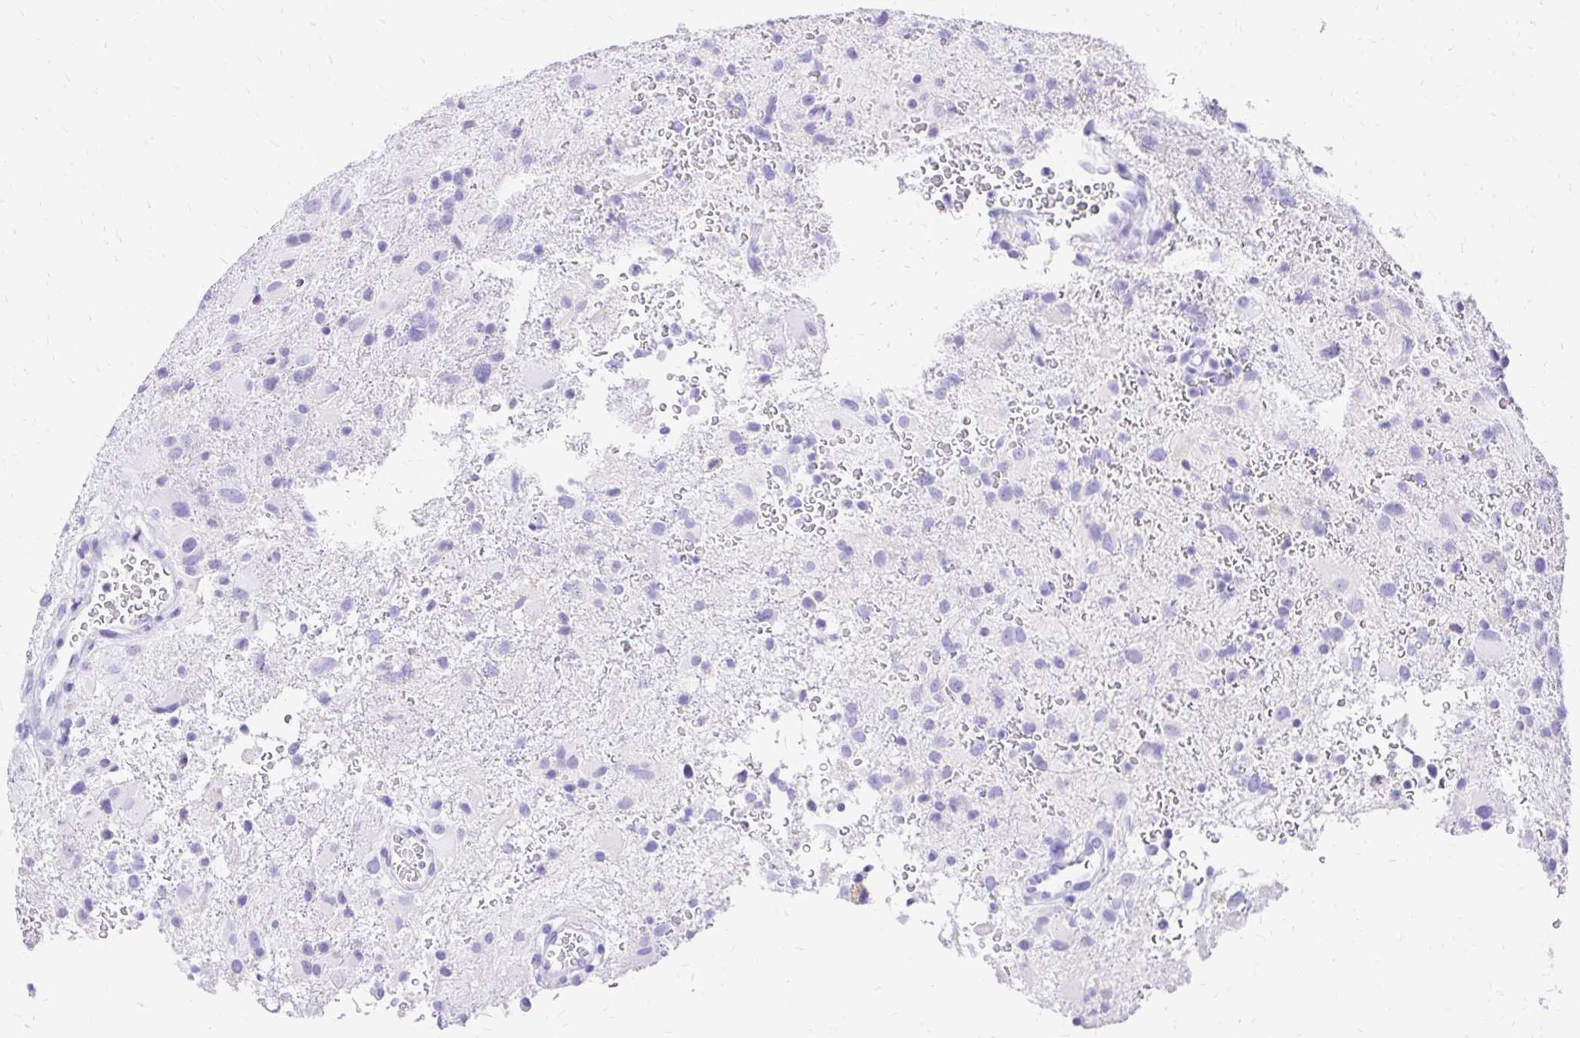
{"staining": {"intensity": "negative", "quantity": "none", "location": "none"}, "tissue": "glioma", "cell_type": "Tumor cells", "image_type": "cancer", "snomed": [{"axis": "morphology", "description": "Glioma, malignant, High grade"}, {"axis": "topography", "description": "Brain"}], "caption": "This is an immunohistochemistry (IHC) micrograph of human glioma. There is no positivity in tumor cells.", "gene": "S100G", "patient": {"sex": "male", "age": 53}}